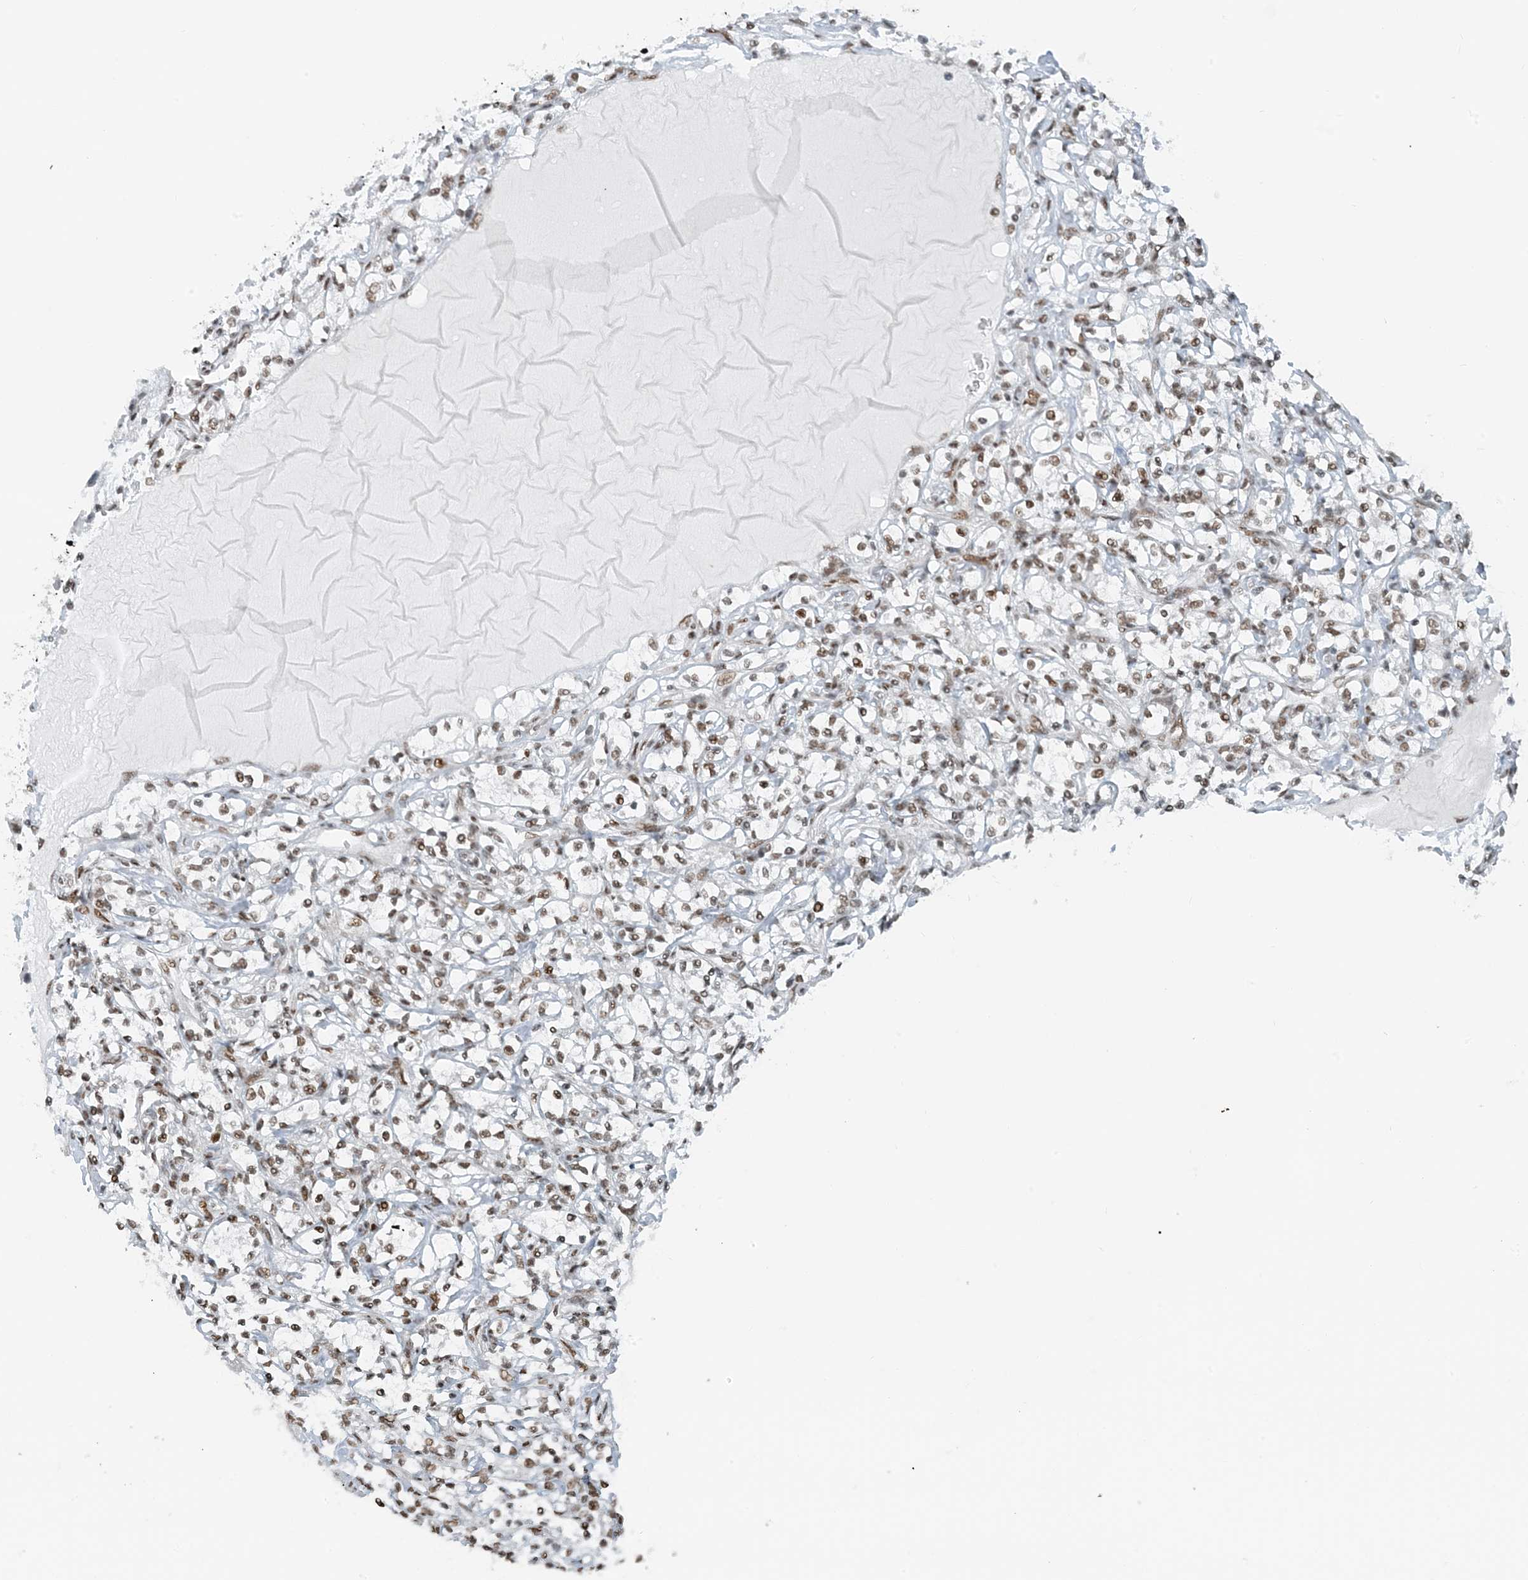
{"staining": {"intensity": "moderate", "quantity": ">75%", "location": "nuclear"}, "tissue": "renal cancer", "cell_type": "Tumor cells", "image_type": "cancer", "snomed": [{"axis": "morphology", "description": "Adenocarcinoma, NOS"}, {"axis": "topography", "description": "Kidney"}], "caption": "The histopathology image displays immunohistochemical staining of renal cancer. There is moderate nuclear expression is seen in approximately >75% of tumor cells.", "gene": "ZNF500", "patient": {"sex": "female", "age": 69}}